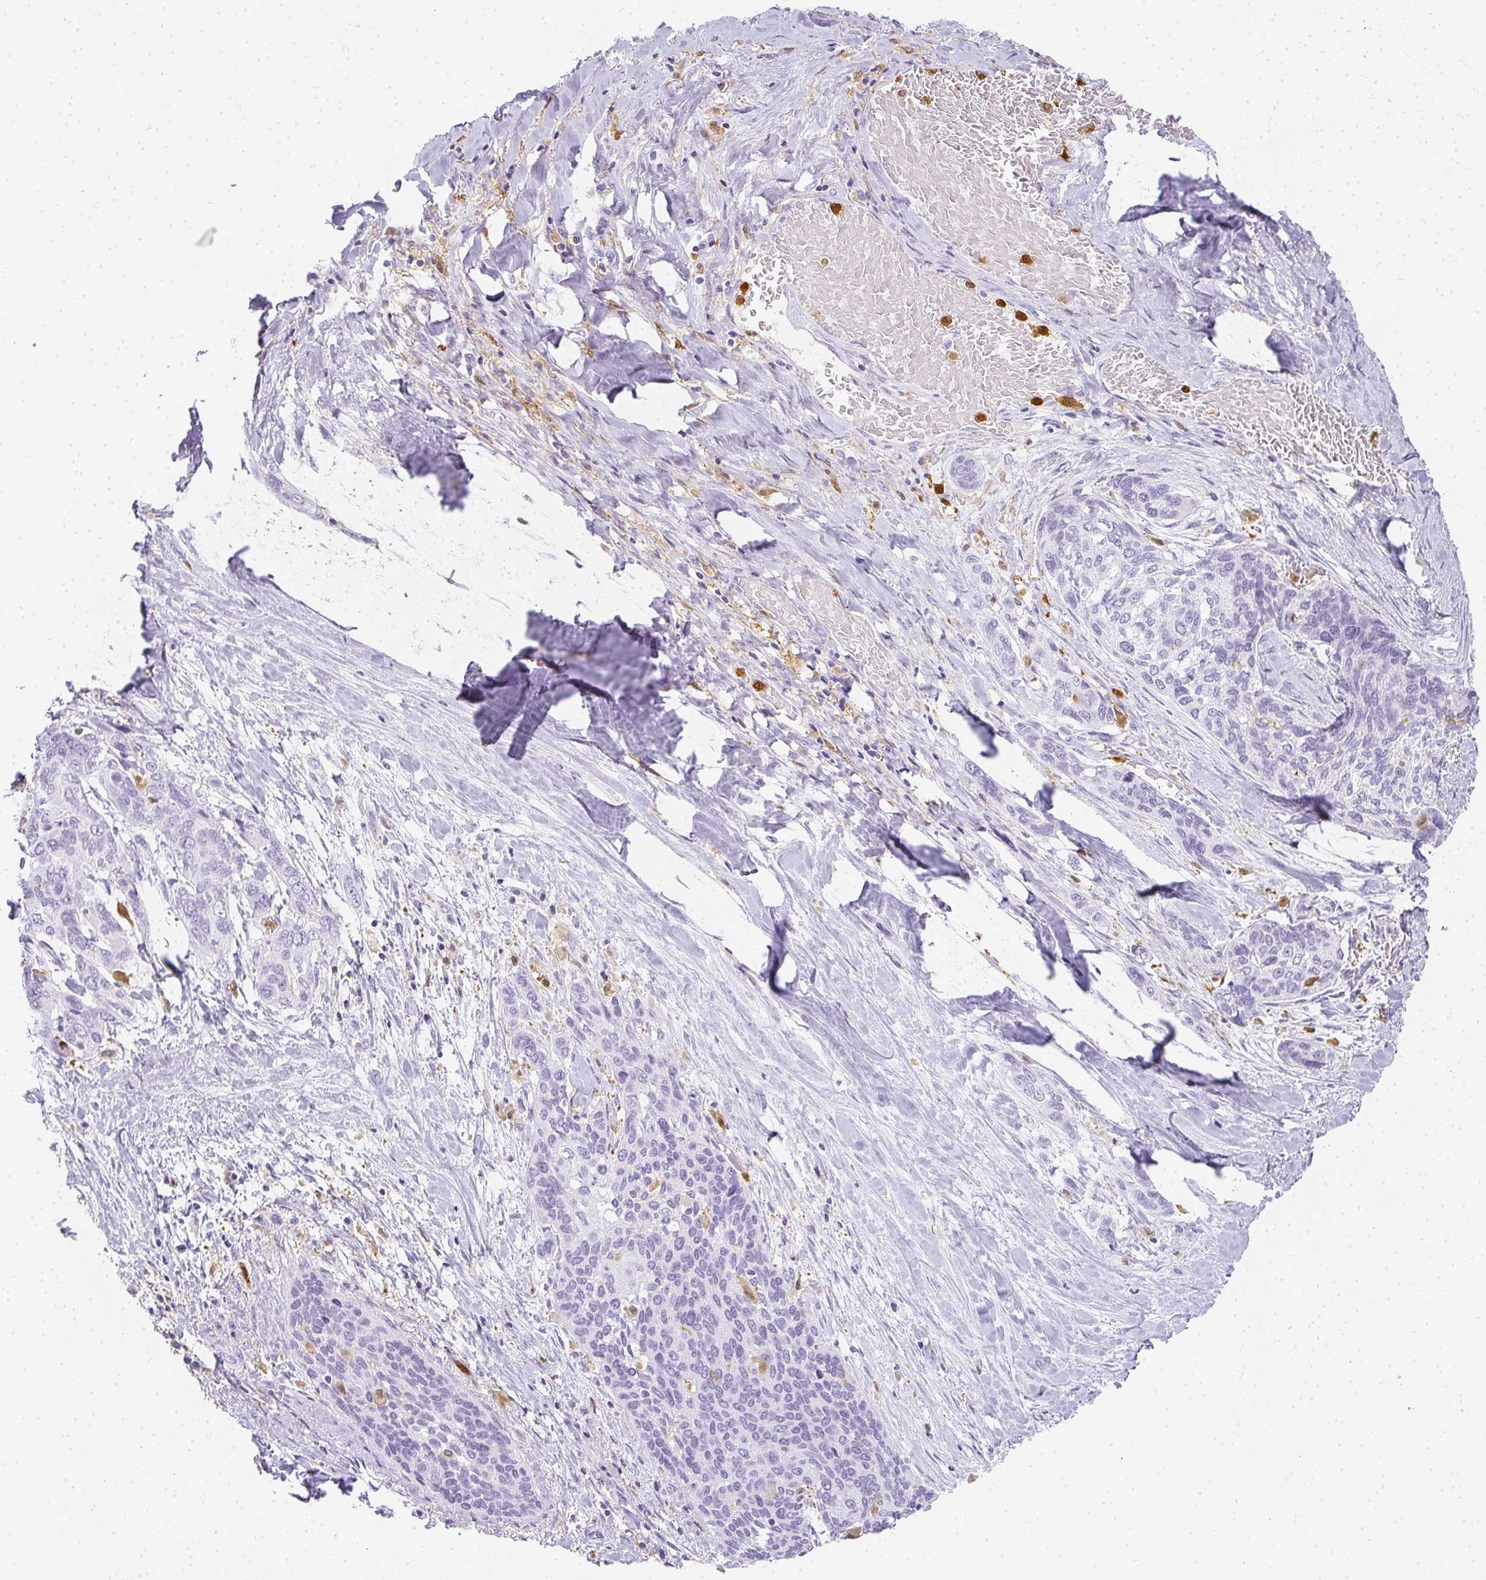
{"staining": {"intensity": "negative", "quantity": "none", "location": "none"}, "tissue": "lung cancer", "cell_type": "Tumor cells", "image_type": "cancer", "snomed": [{"axis": "morphology", "description": "Squamous cell carcinoma, NOS"}, {"axis": "morphology", "description": "Squamous cell carcinoma, metastatic, NOS"}, {"axis": "topography", "description": "Lymph node"}, {"axis": "topography", "description": "Lung"}], "caption": "Protein analysis of lung cancer (squamous cell carcinoma) demonstrates no significant staining in tumor cells.", "gene": "HK3", "patient": {"sex": "male", "age": 41}}